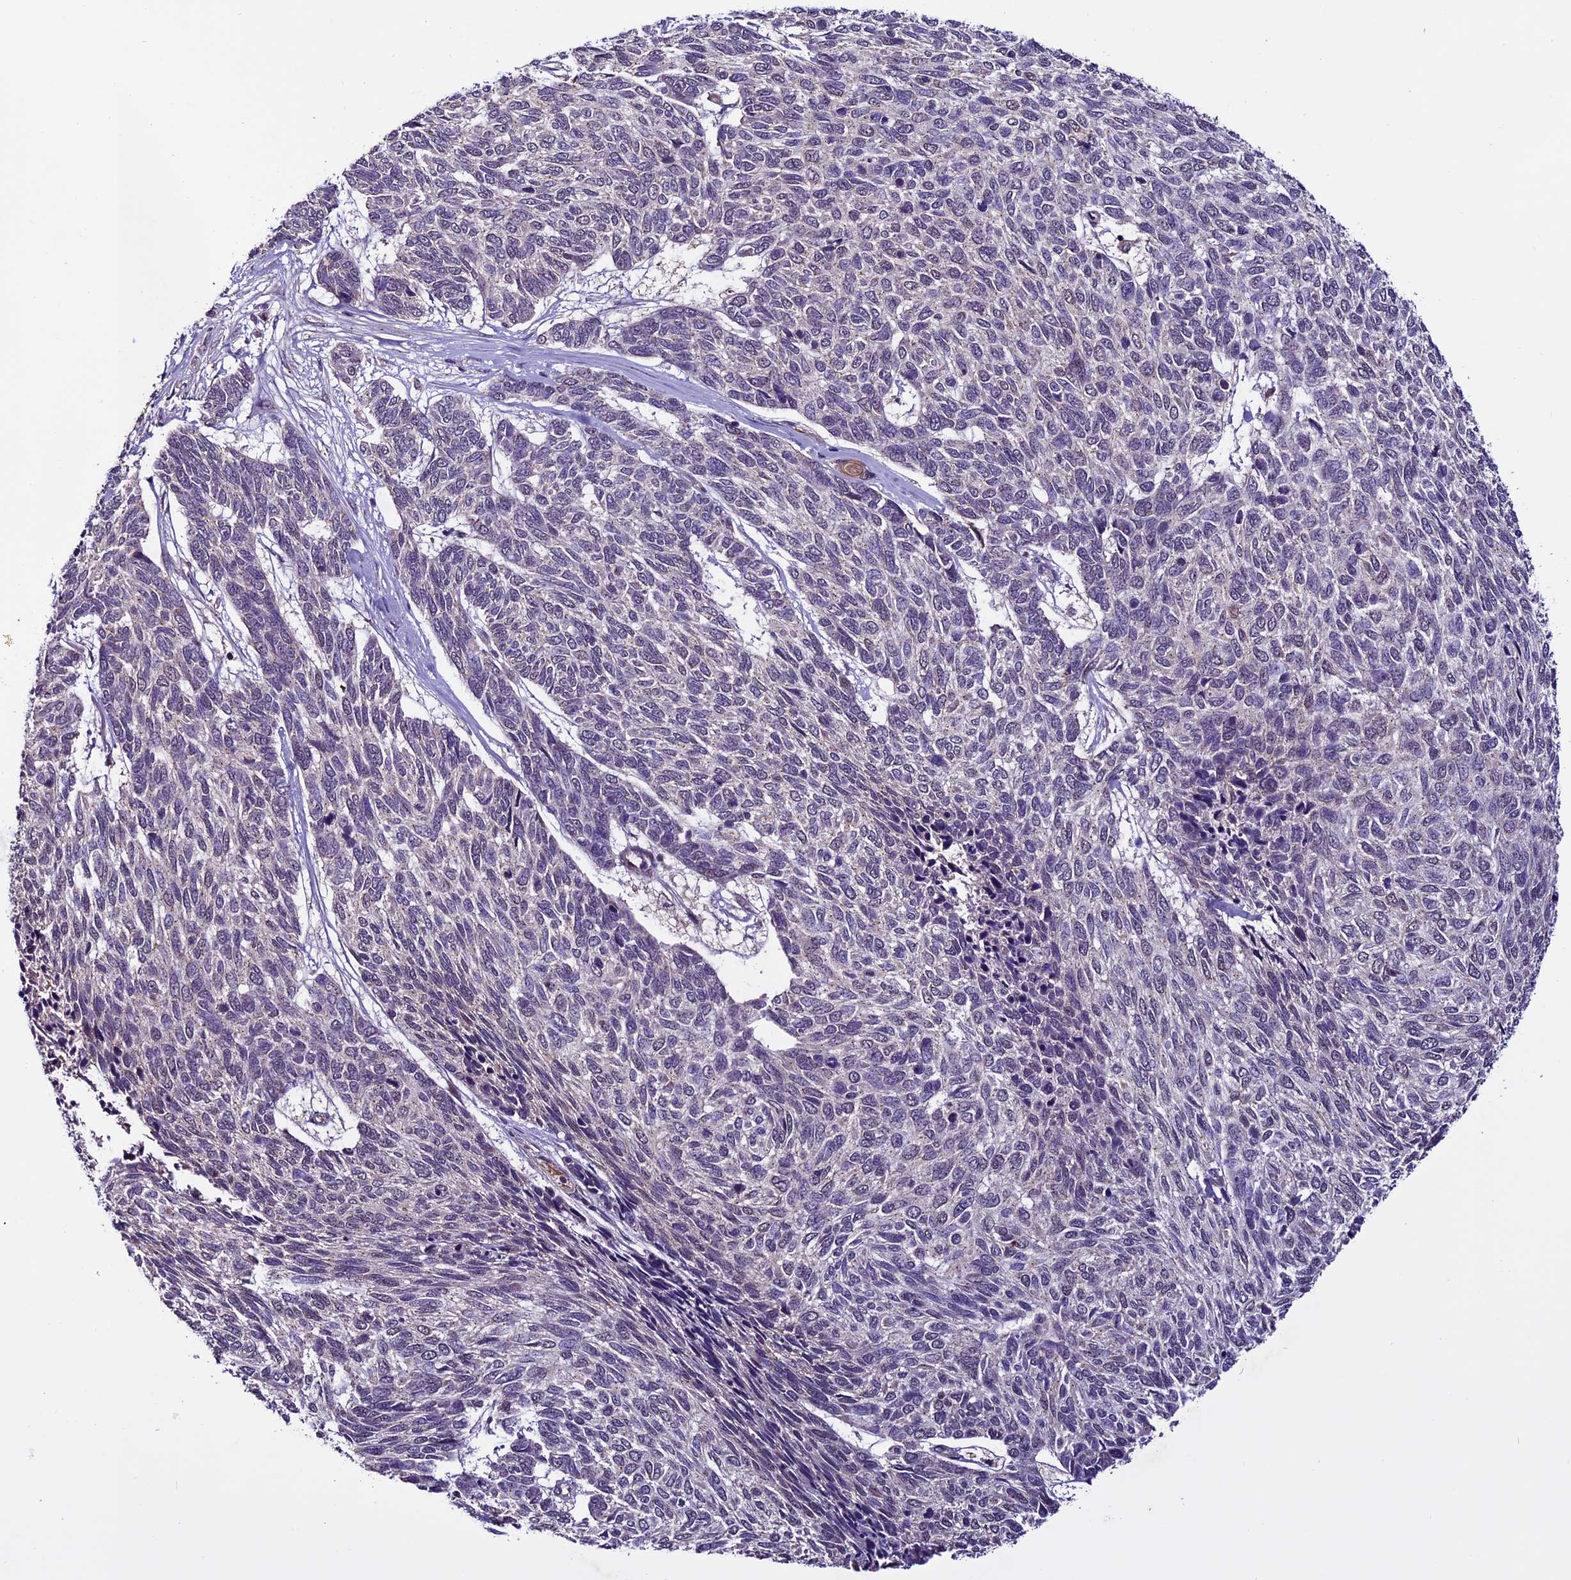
{"staining": {"intensity": "negative", "quantity": "none", "location": "none"}, "tissue": "skin cancer", "cell_type": "Tumor cells", "image_type": "cancer", "snomed": [{"axis": "morphology", "description": "Basal cell carcinoma"}, {"axis": "topography", "description": "Skin"}], "caption": "Histopathology image shows no significant protein staining in tumor cells of basal cell carcinoma (skin).", "gene": "RINL", "patient": {"sex": "female", "age": 65}}